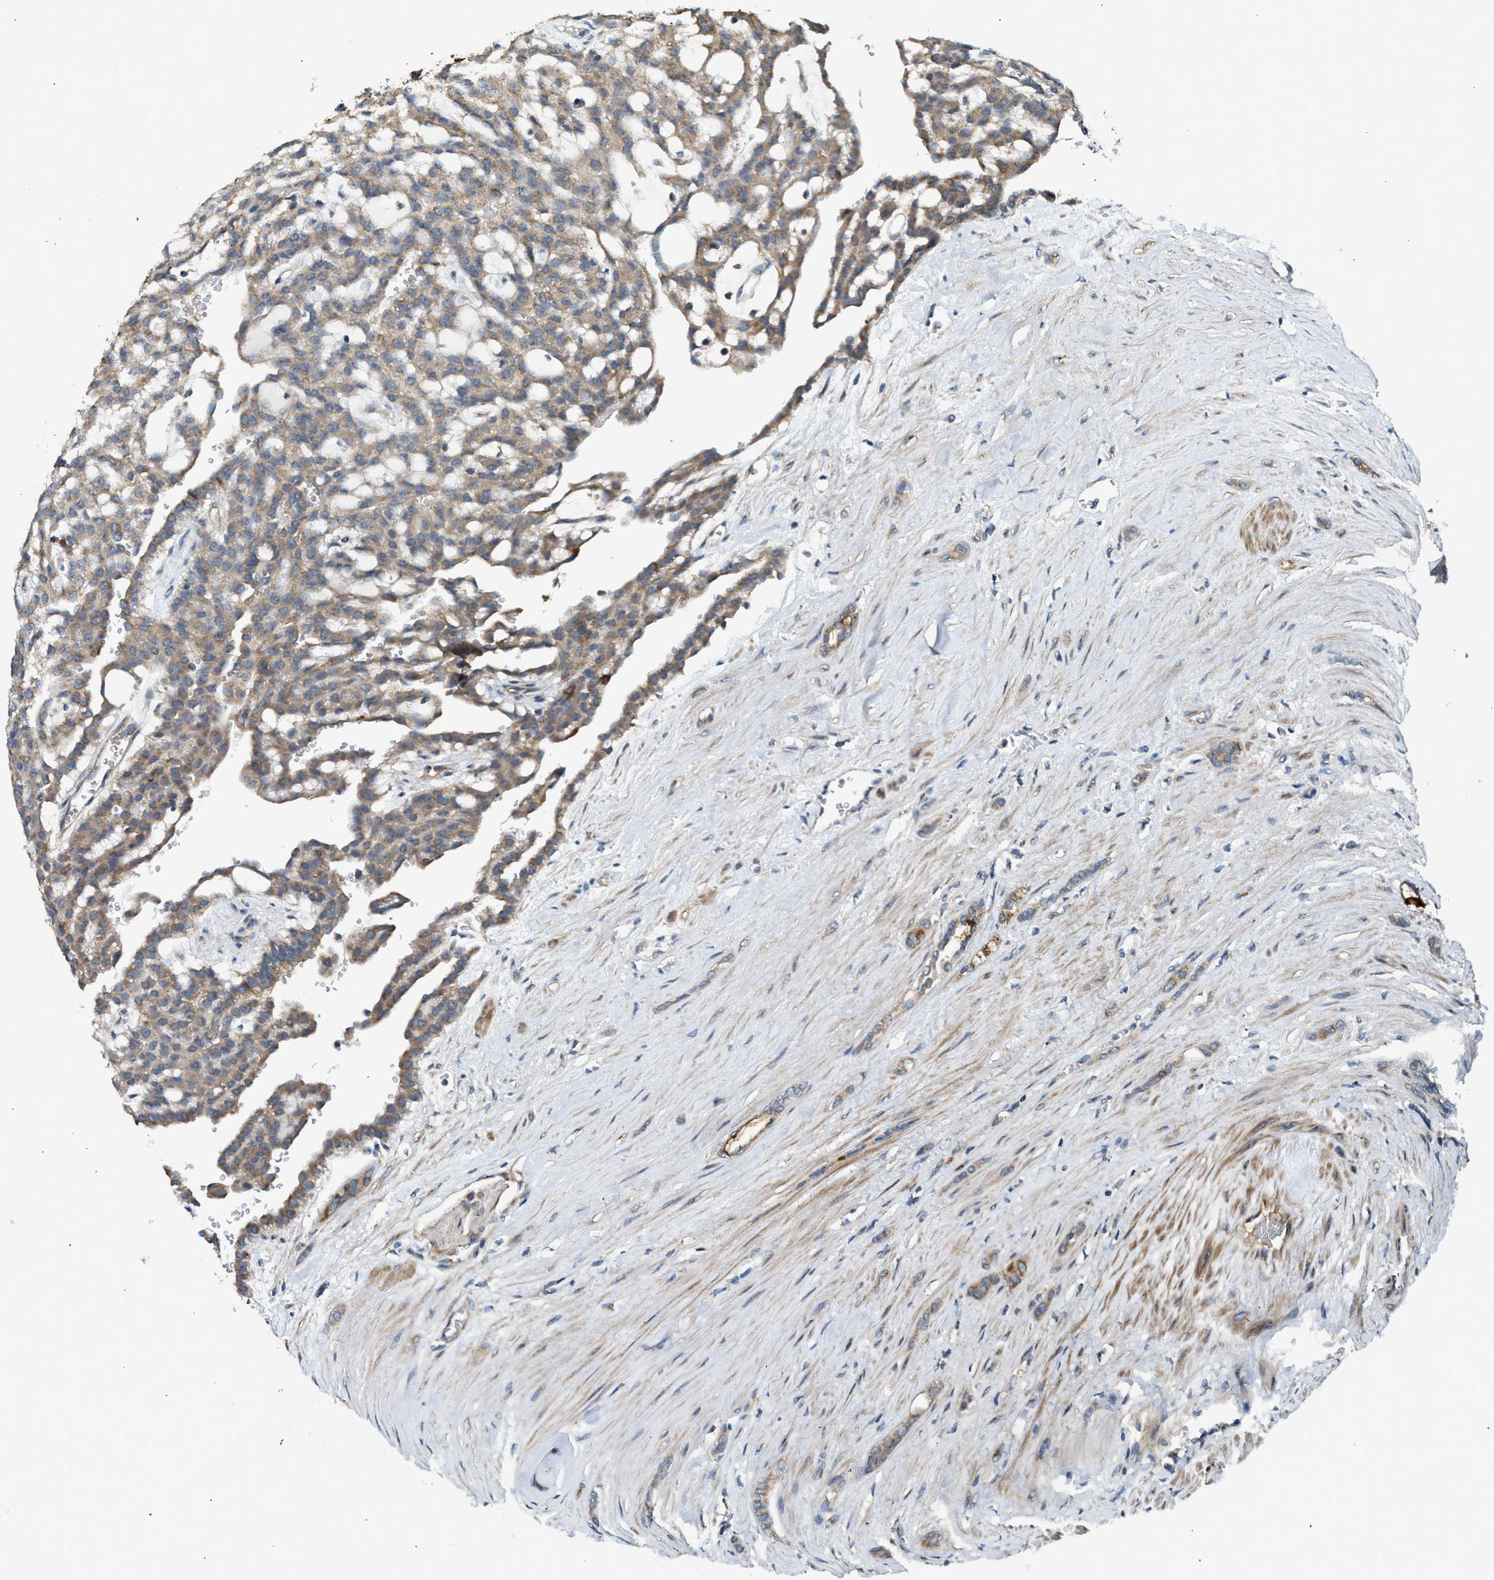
{"staining": {"intensity": "moderate", "quantity": ">75%", "location": "cytoplasmic/membranous"}, "tissue": "renal cancer", "cell_type": "Tumor cells", "image_type": "cancer", "snomed": [{"axis": "morphology", "description": "Adenocarcinoma, NOS"}, {"axis": "topography", "description": "Kidney"}], "caption": "Immunohistochemical staining of adenocarcinoma (renal) demonstrates medium levels of moderate cytoplasmic/membranous positivity in about >75% of tumor cells.", "gene": "STARD3", "patient": {"sex": "male", "age": 63}}